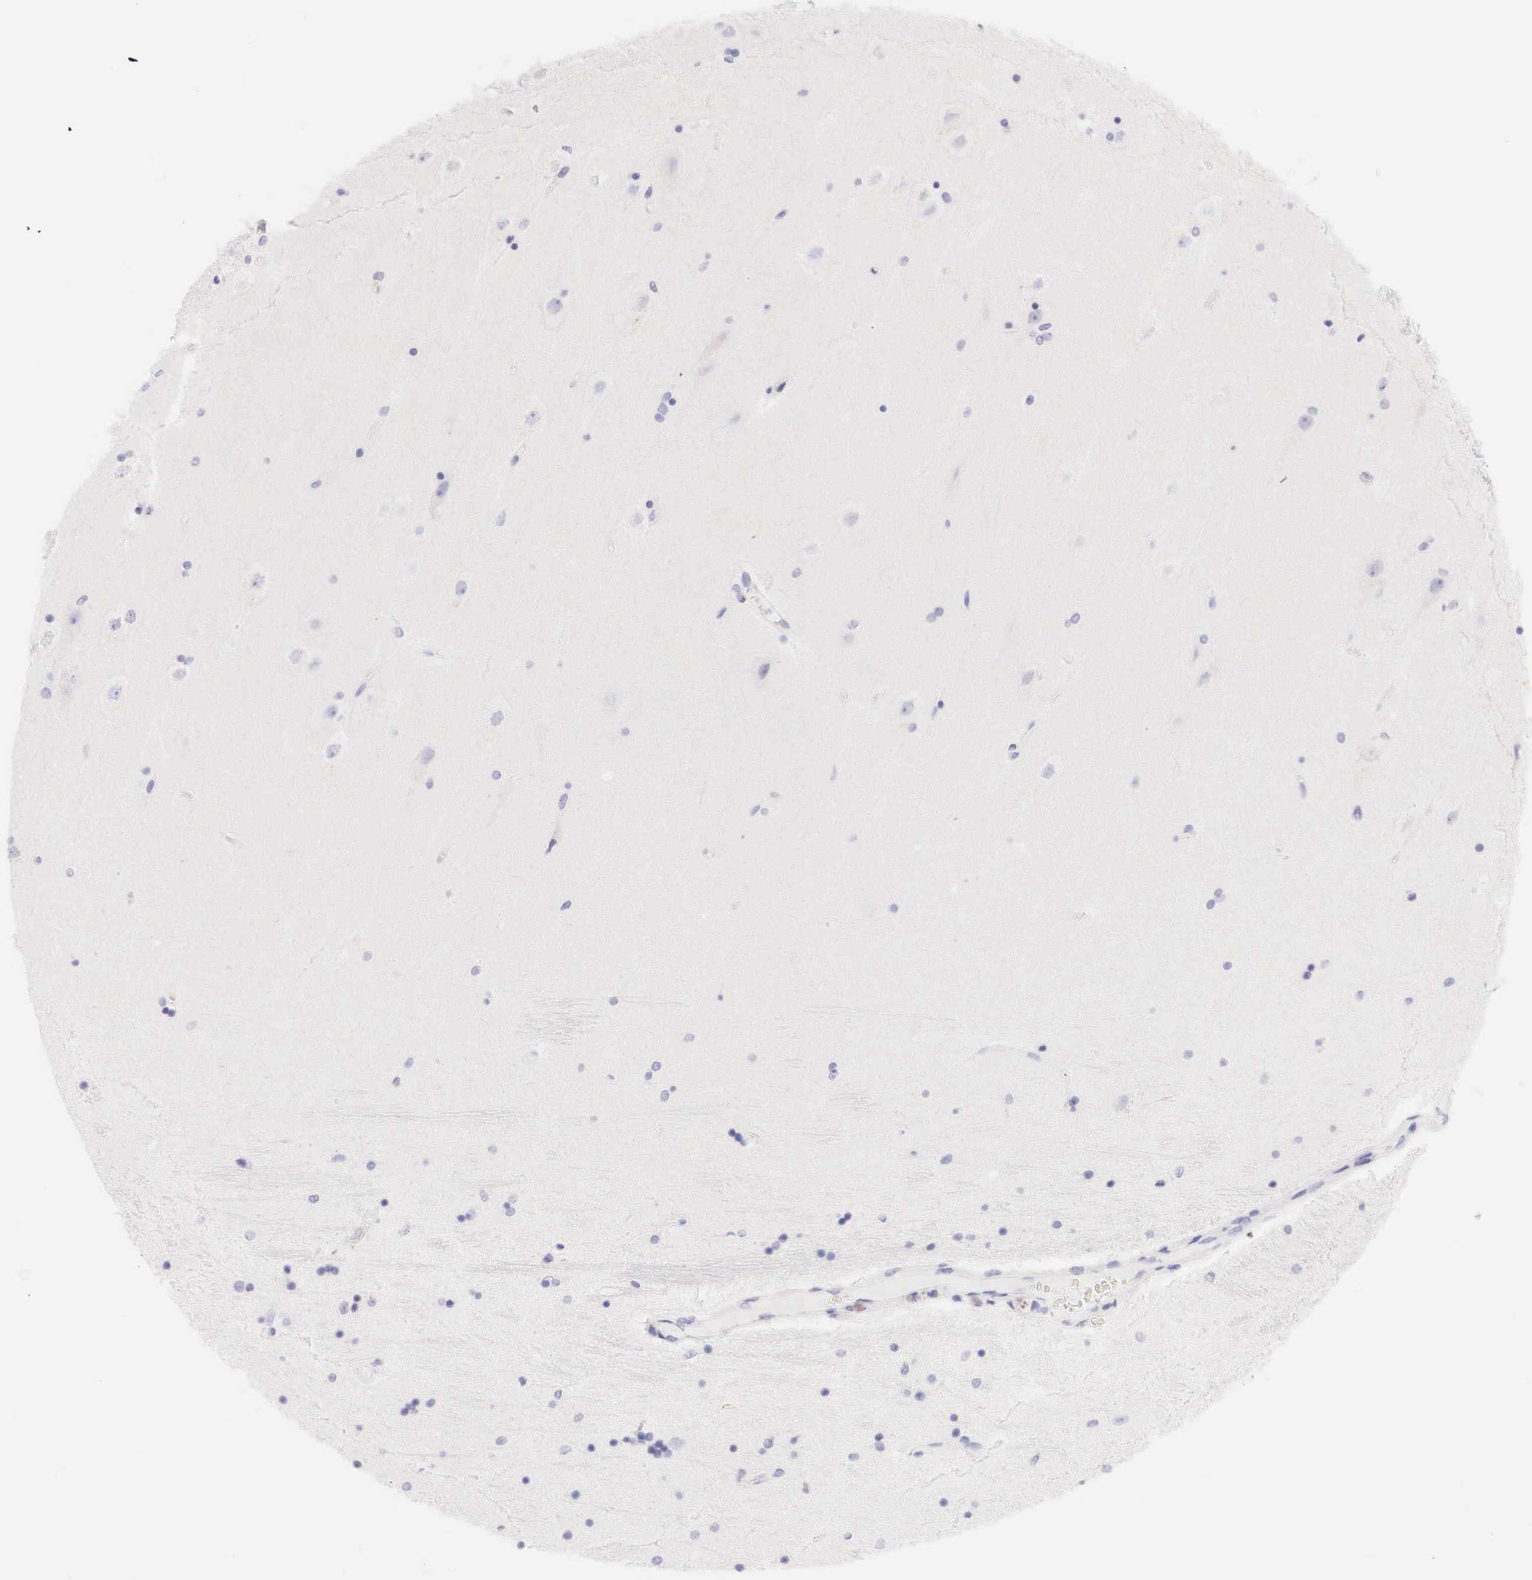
{"staining": {"intensity": "negative", "quantity": "none", "location": "none"}, "tissue": "hippocampus", "cell_type": "Glial cells", "image_type": "normal", "snomed": [{"axis": "morphology", "description": "Normal tissue, NOS"}, {"axis": "topography", "description": "Hippocampus"}], "caption": "Human hippocampus stained for a protein using immunohistochemistry (IHC) reveals no positivity in glial cells.", "gene": "TYR", "patient": {"sex": "female", "age": 54}}